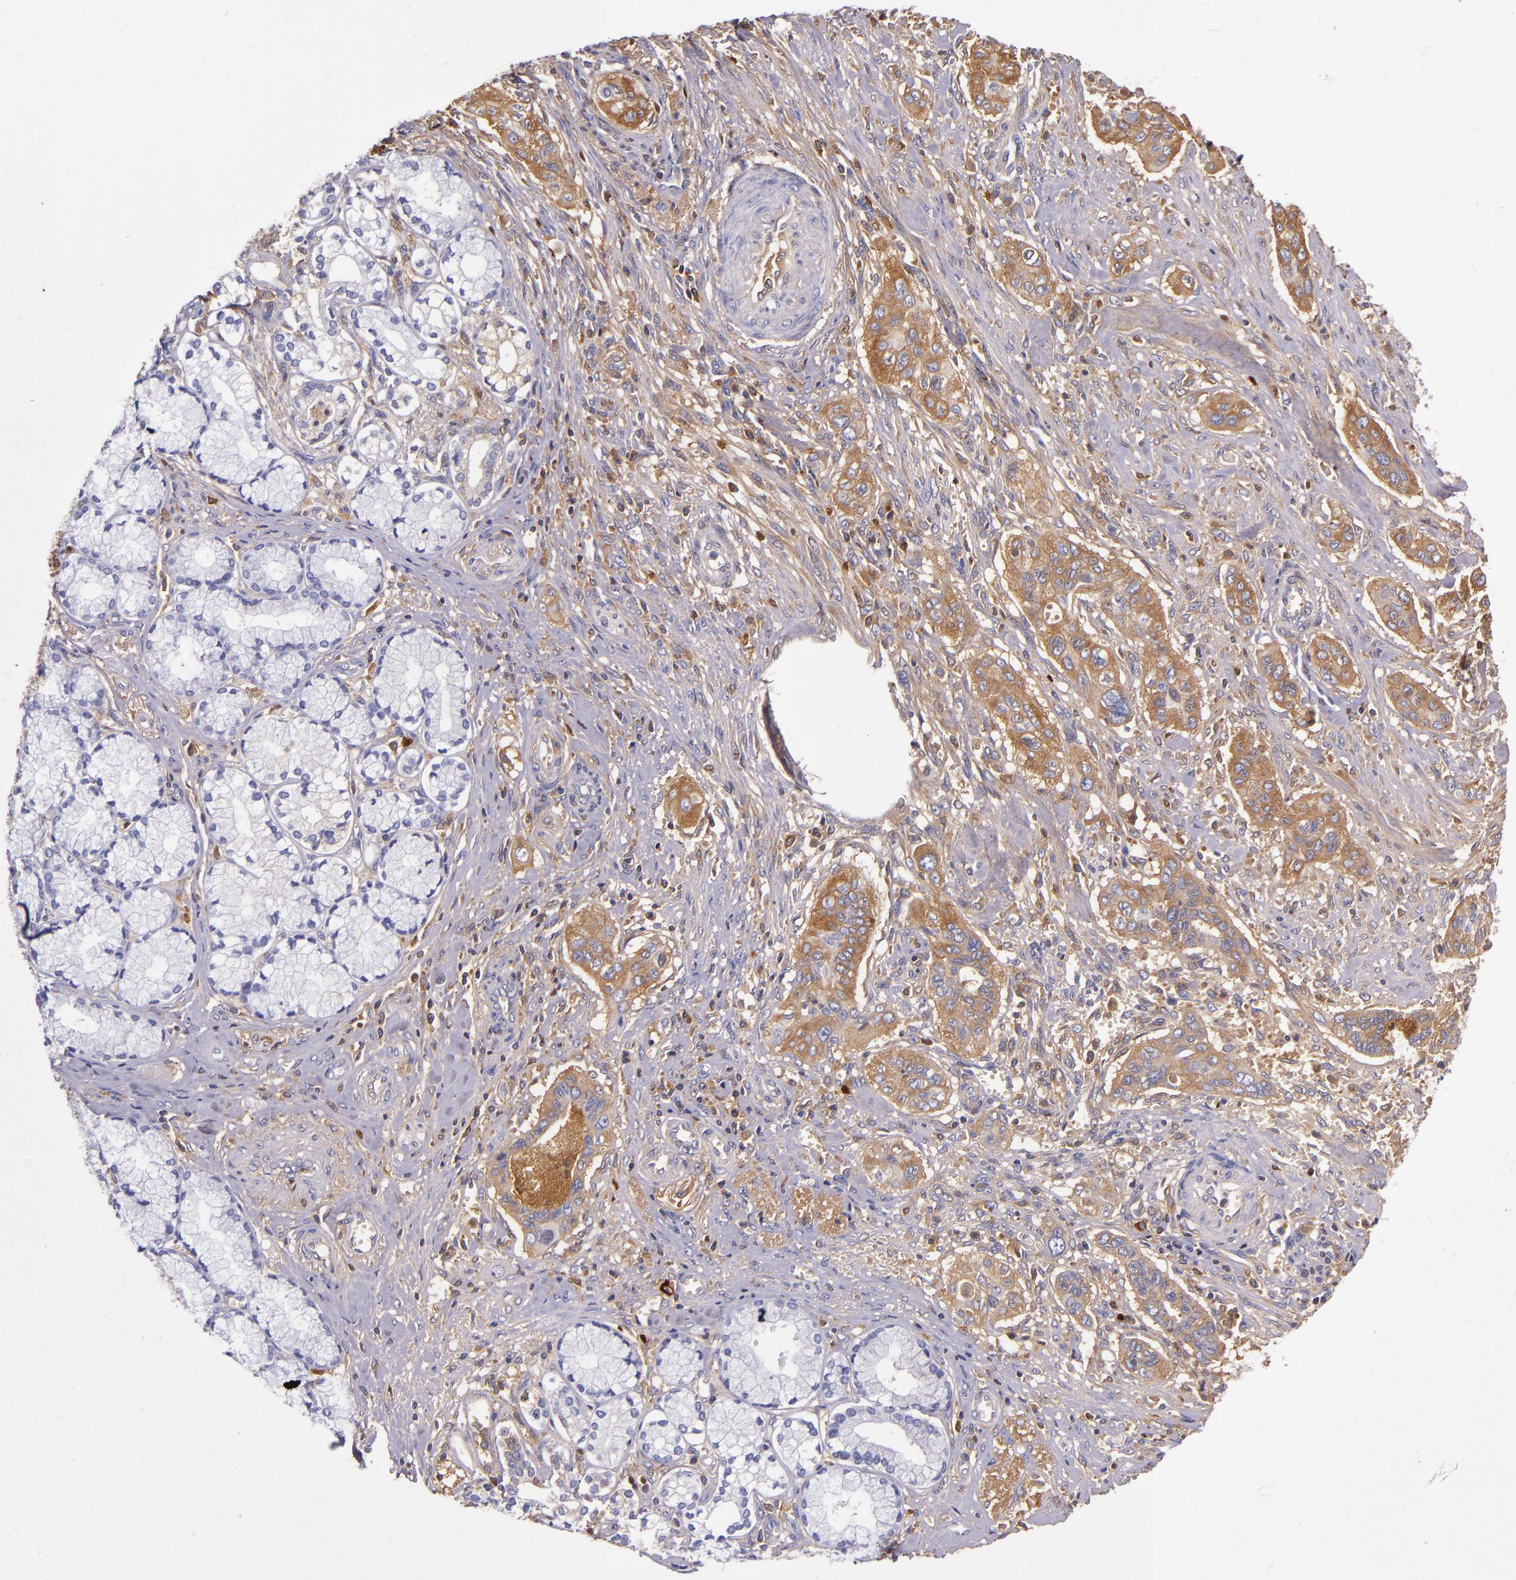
{"staining": {"intensity": "negative", "quantity": "none", "location": "none"}, "tissue": "pancreatic cancer", "cell_type": "Tumor cells", "image_type": "cancer", "snomed": [{"axis": "morphology", "description": "Adenocarcinoma, NOS"}, {"axis": "topography", "description": "Pancreas"}], "caption": "This is a histopathology image of IHC staining of pancreatic adenocarcinoma, which shows no staining in tumor cells.", "gene": "CLEC3B", "patient": {"sex": "male", "age": 77}}